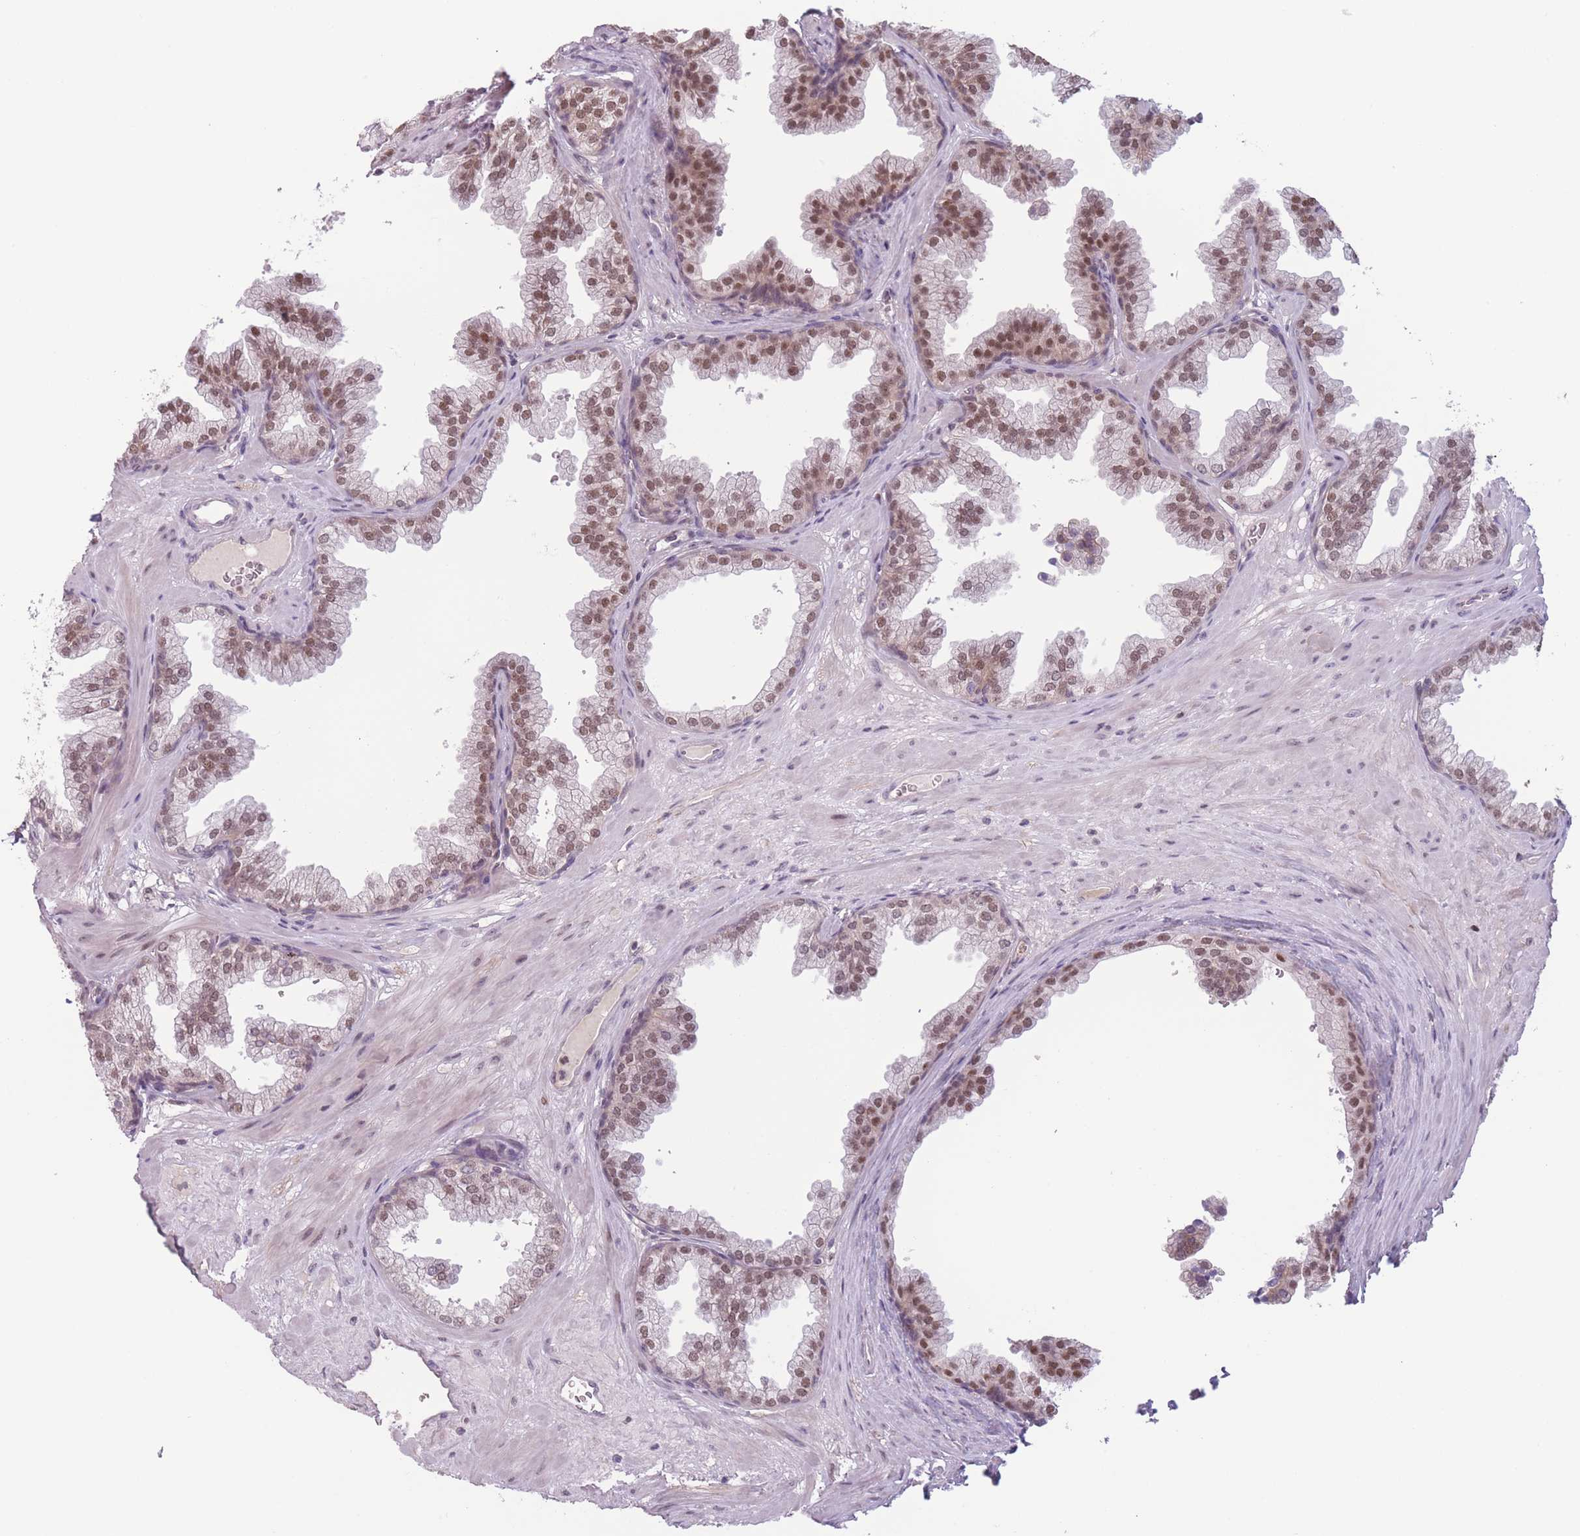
{"staining": {"intensity": "moderate", "quantity": ">75%", "location": "nuclear"}, "tissue": "prostate", "cell_type": "Glandular cells", "image_type": "normal", "snomed": [{"axis": "morphology", "description": "Normal tissue, NOS"}, {"axis": "topography", "description": "Prostate"}], "caption": "Approximately >75% of glandular cells in benign prostate demonstrate moderate nuclear protein expression as visualized by brown immunohistochemical staining.", "gene": "ENSG00000267179", "patient": {"sex": "male", "age": 37}}